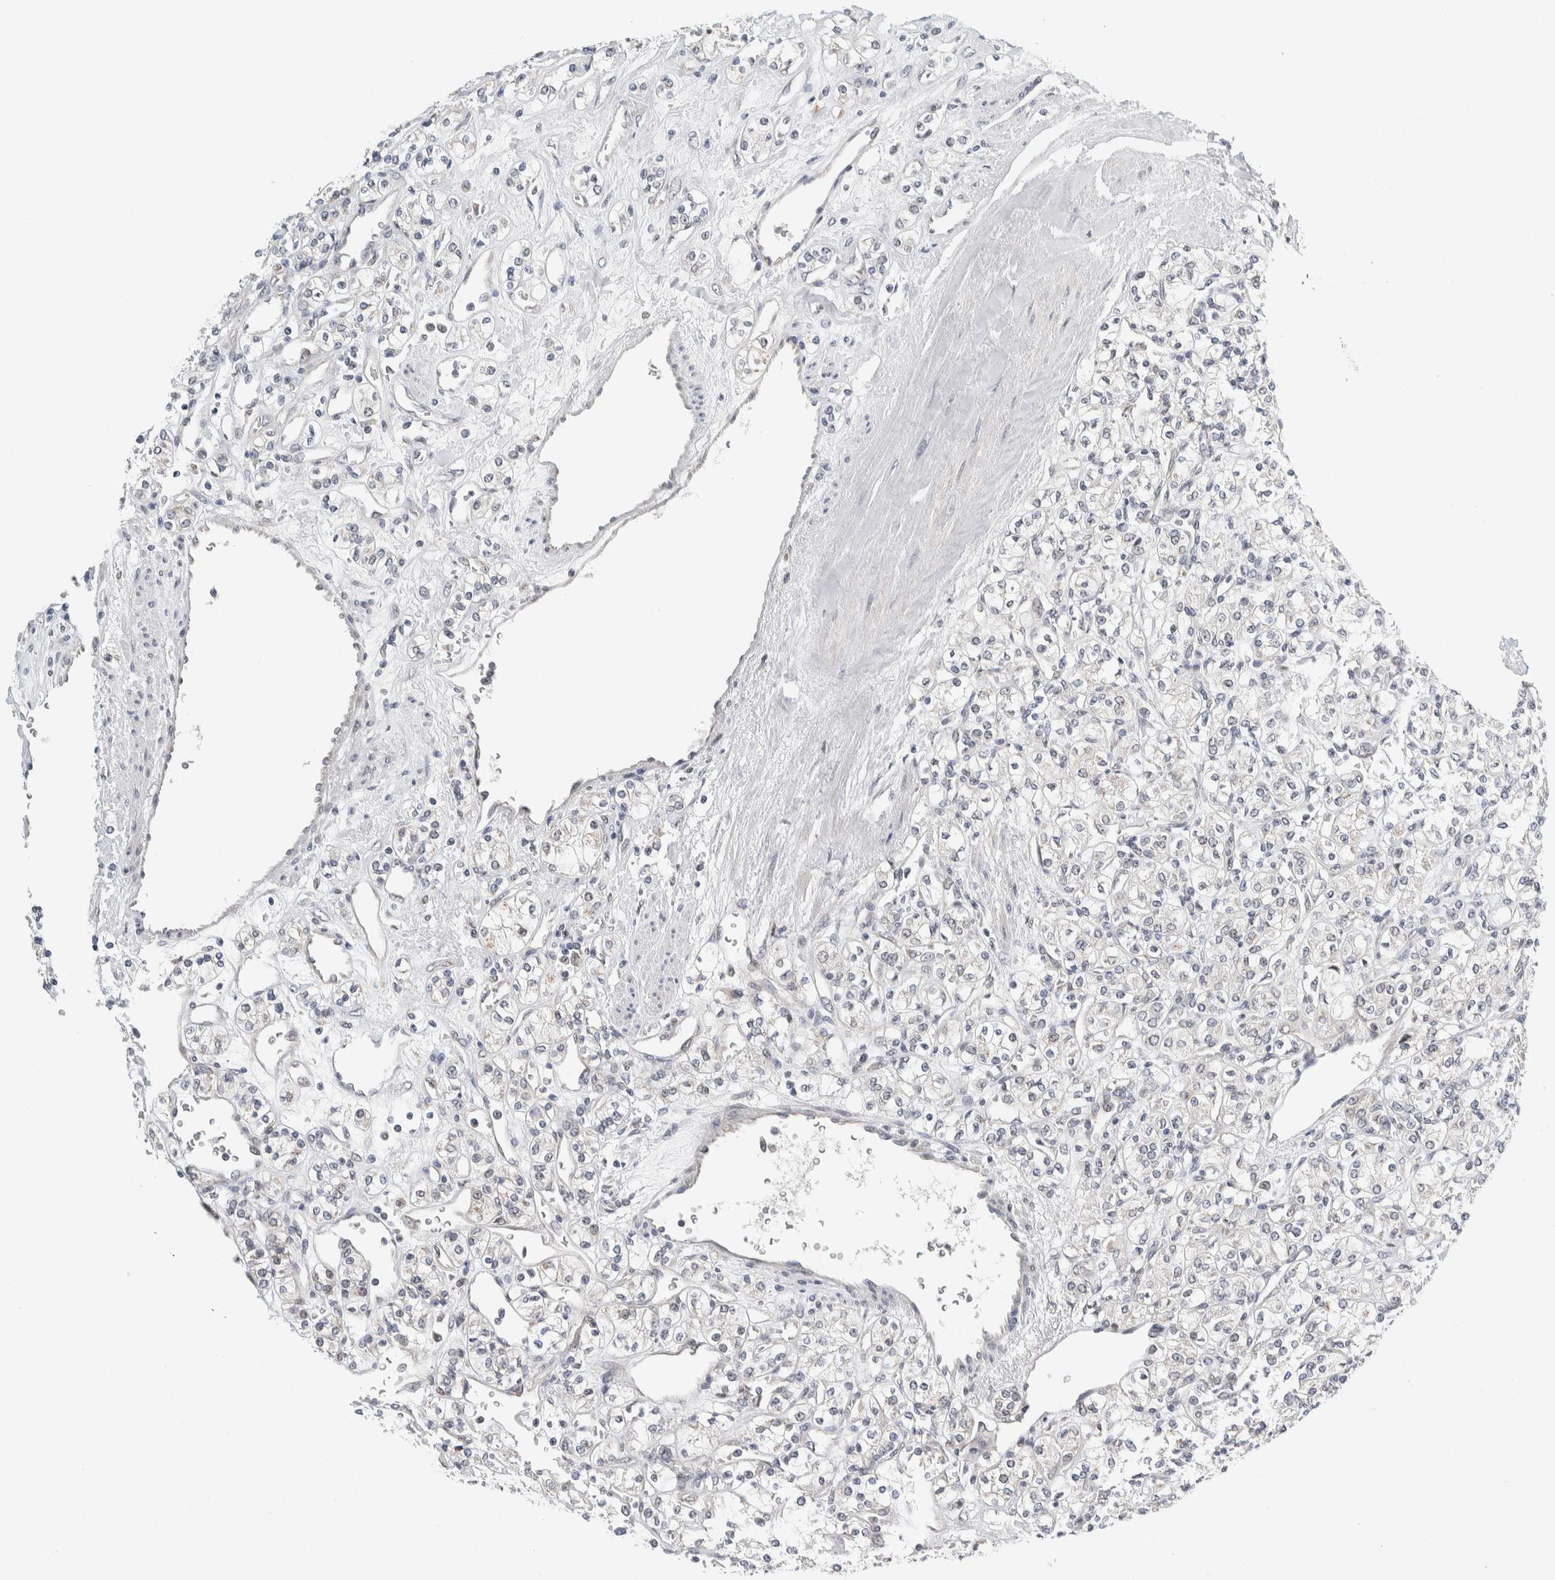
{"staining": {"intensity": "negative", "quantity": "none", "location": "none"}, "tissue": "renal cancer", "cell_type": "Tumor cells", "image_type": "cancer", "snomed": [{"axis": "morphology", "description": "Adenocarcinoma, NOS"}, {"axis": "topography", "description": "Kidney"}], "caption": "A histopathology image of human renal cancer (adenocarcinoma) is negative for staining in tumor cells. (Immunohistochemistry (ihc), brightfield microscopy, high magnification).", "gene": "NEUROD1", "patient": {"sex": "male", "age": 77}}